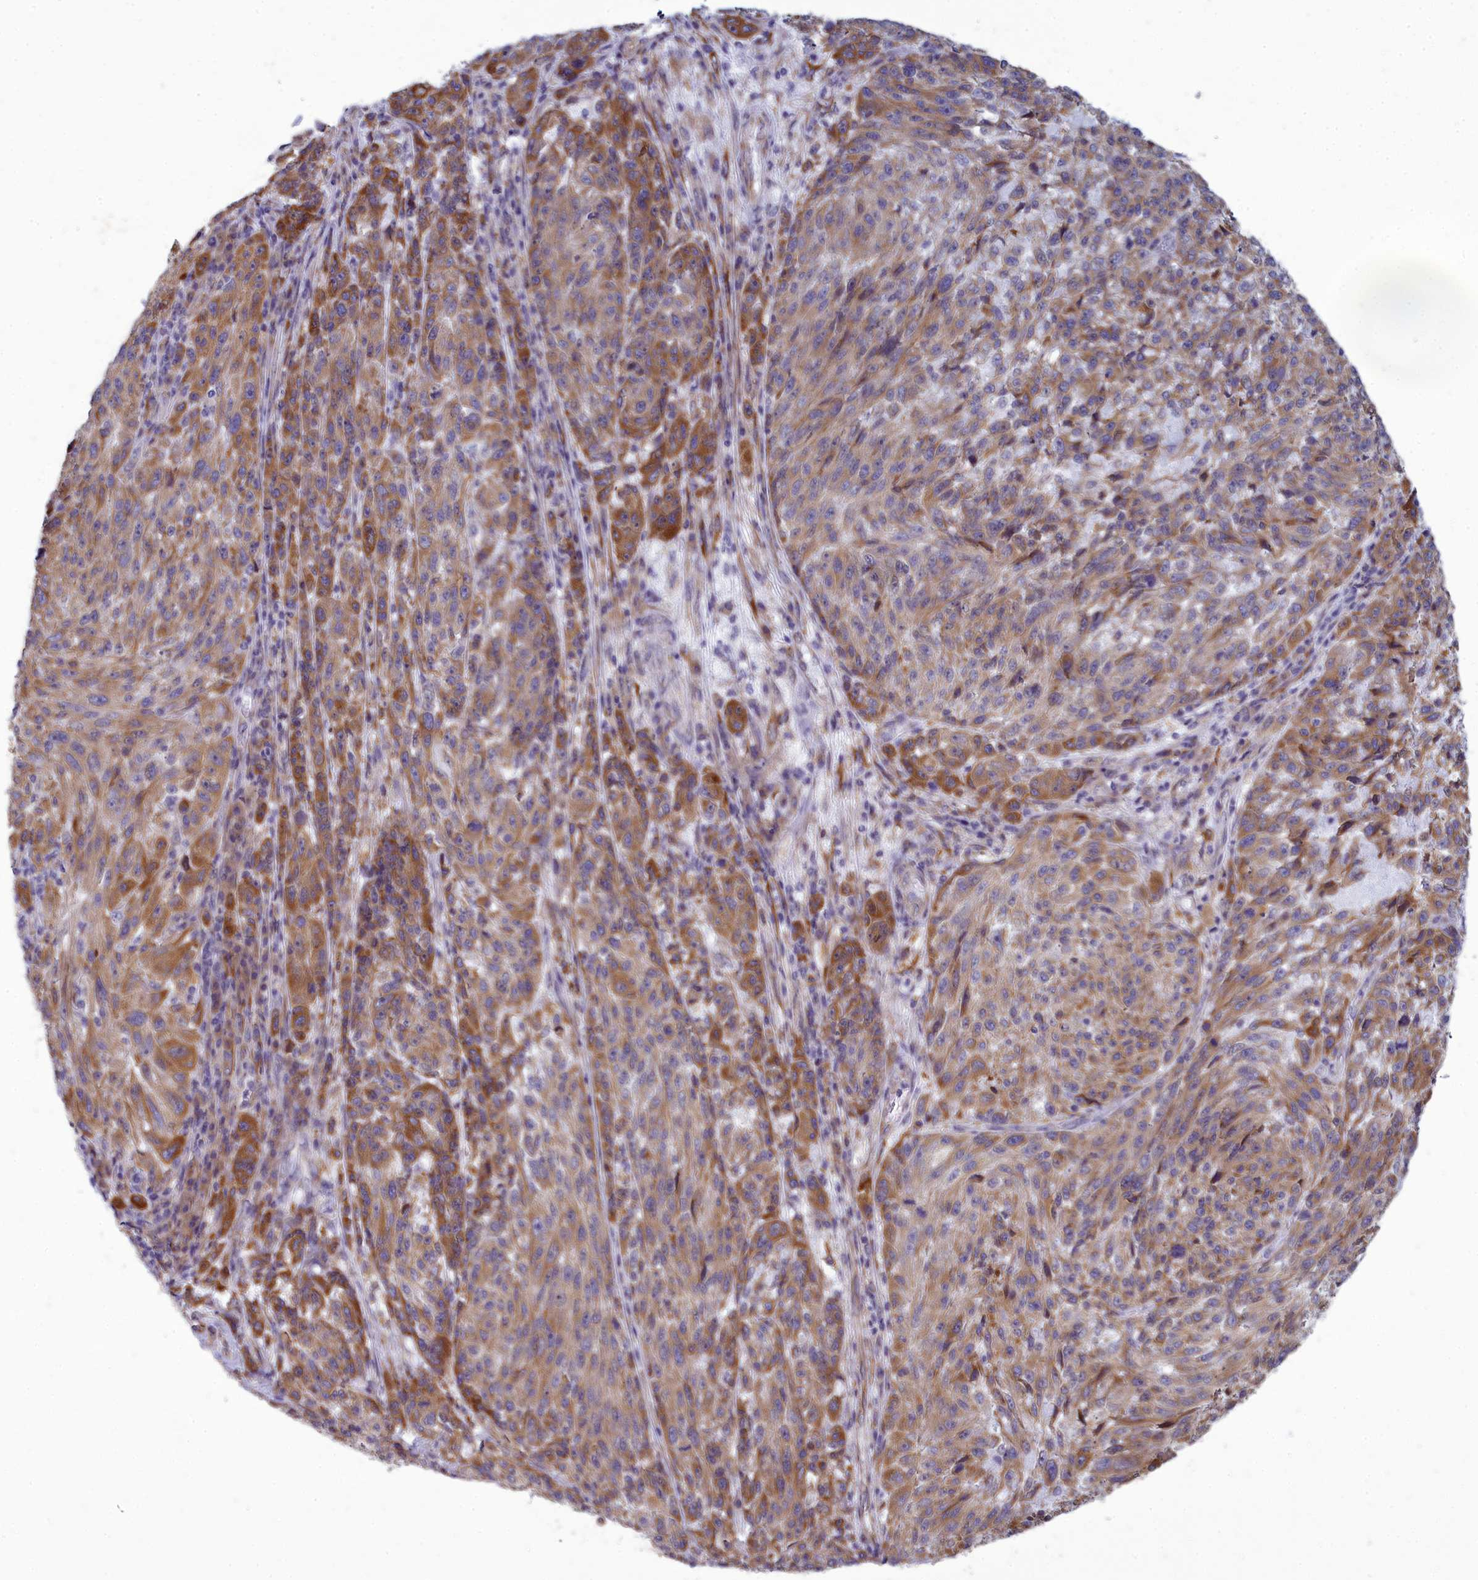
{"staining": {"intensity": "moderate", "quantity": ">75%", "location": "cytoplasmic/membranous"}, "tissue": "melanoma", "cell_type": "Tumor cells", "image_type": "cancer", "snomed": [{"axis": "morphology", "description": "Malignant melanoma, NOS"}, {"axis": "topography", "description": "Skin"}], "caption": "Human malignant melanoma stained with a brown dye displays moderate cytoplasmic/membranous positive positivity in approximately >75% of tumor cells.", "gene": "CENATAC", "patient": {"sex": "male", "age": 53}}